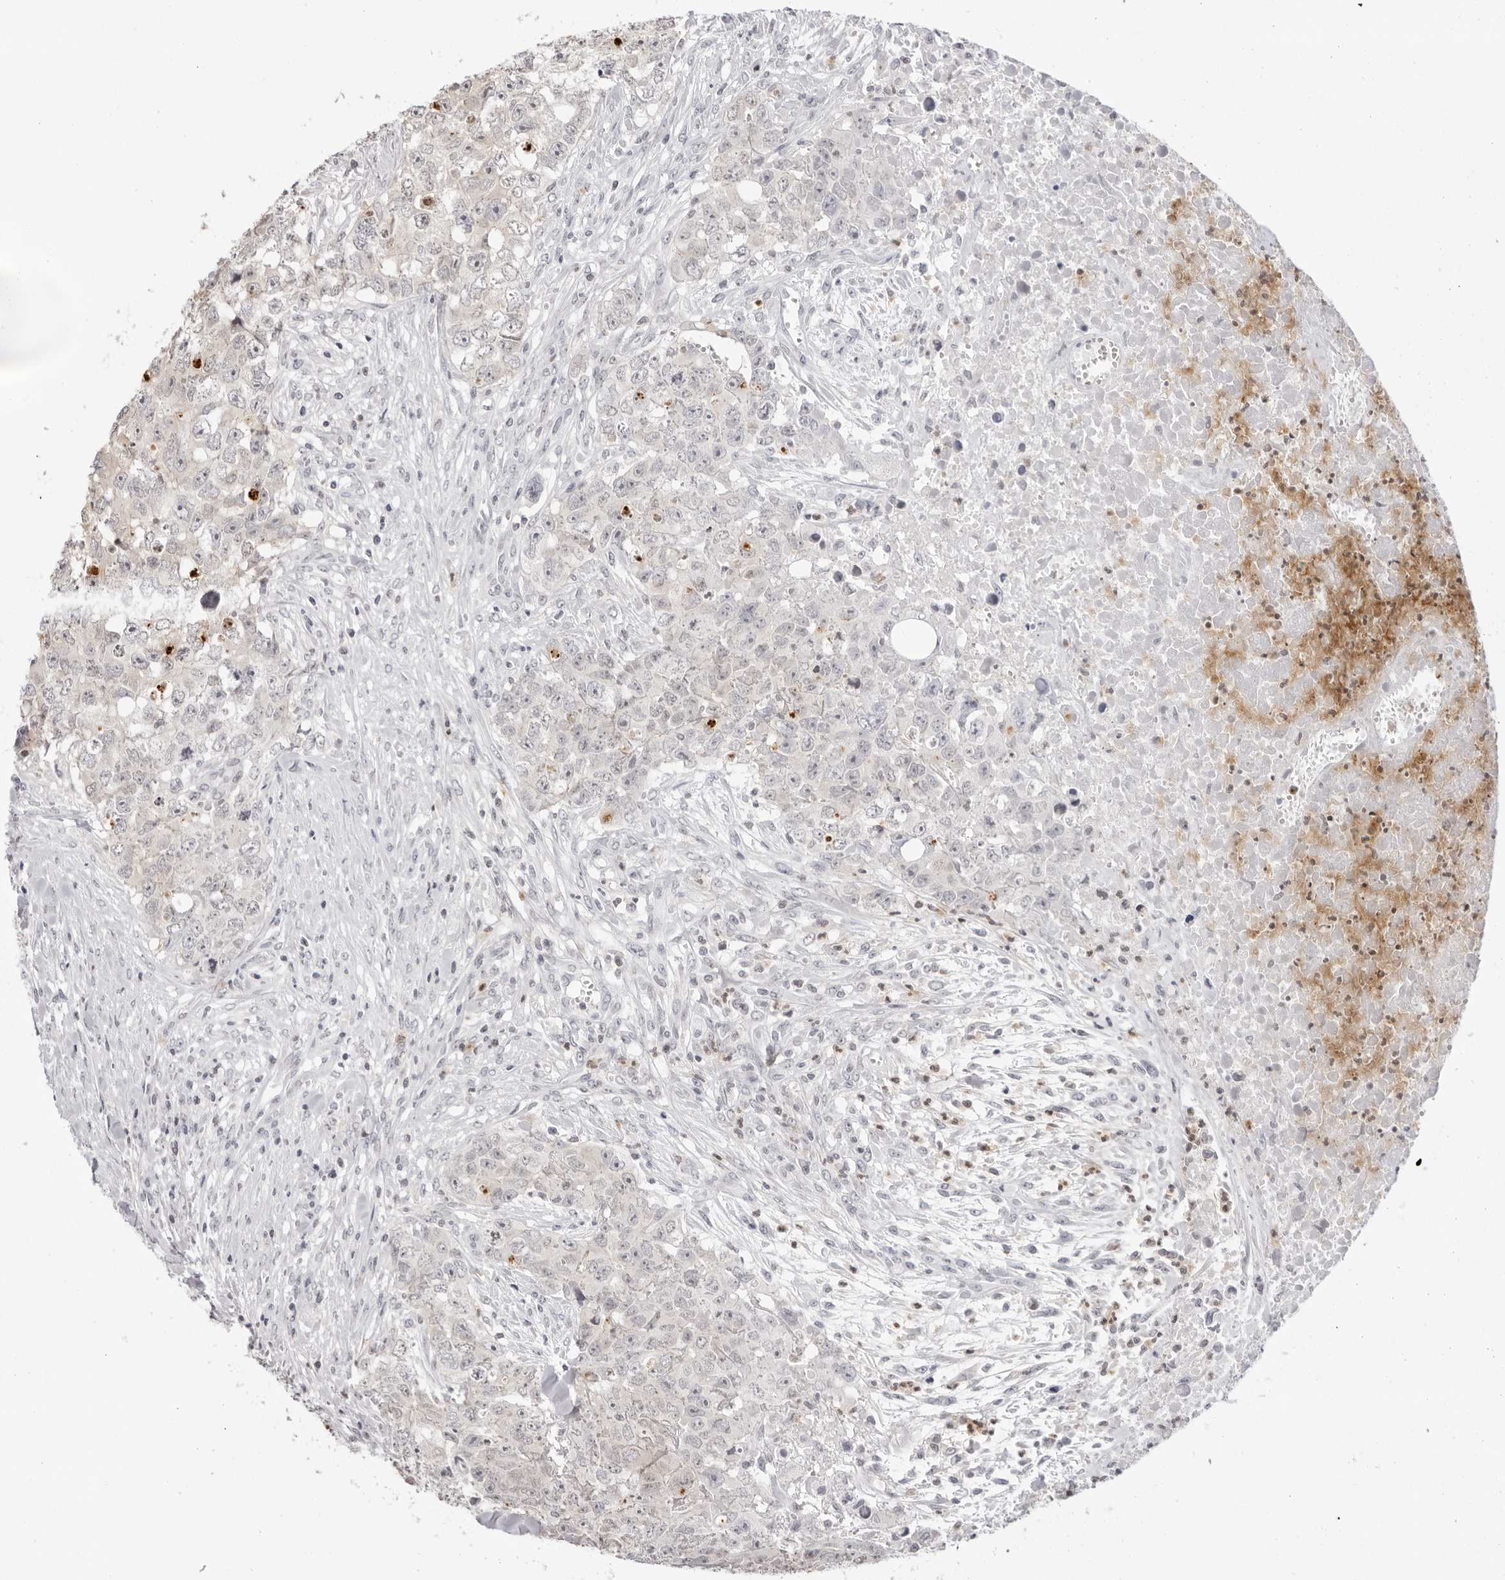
{"staining": {"intensity": "negative", "quantity": "none", "location": "none"}, "tissue": "testis cancer", "cell_type": "Tumor cells", "image_type": "cancer", "snomed": [{"axis": "morphology", "description": "Carcinoma, Embryonal, NOS"}, {"axis": "topography", "description": "Testis"}], "caption": "Tumor cells are negative for protein expression in human embryonal carcinoma (testis).", "gene": "RNF146", "patient": {"sex": "male", "age": 28}}